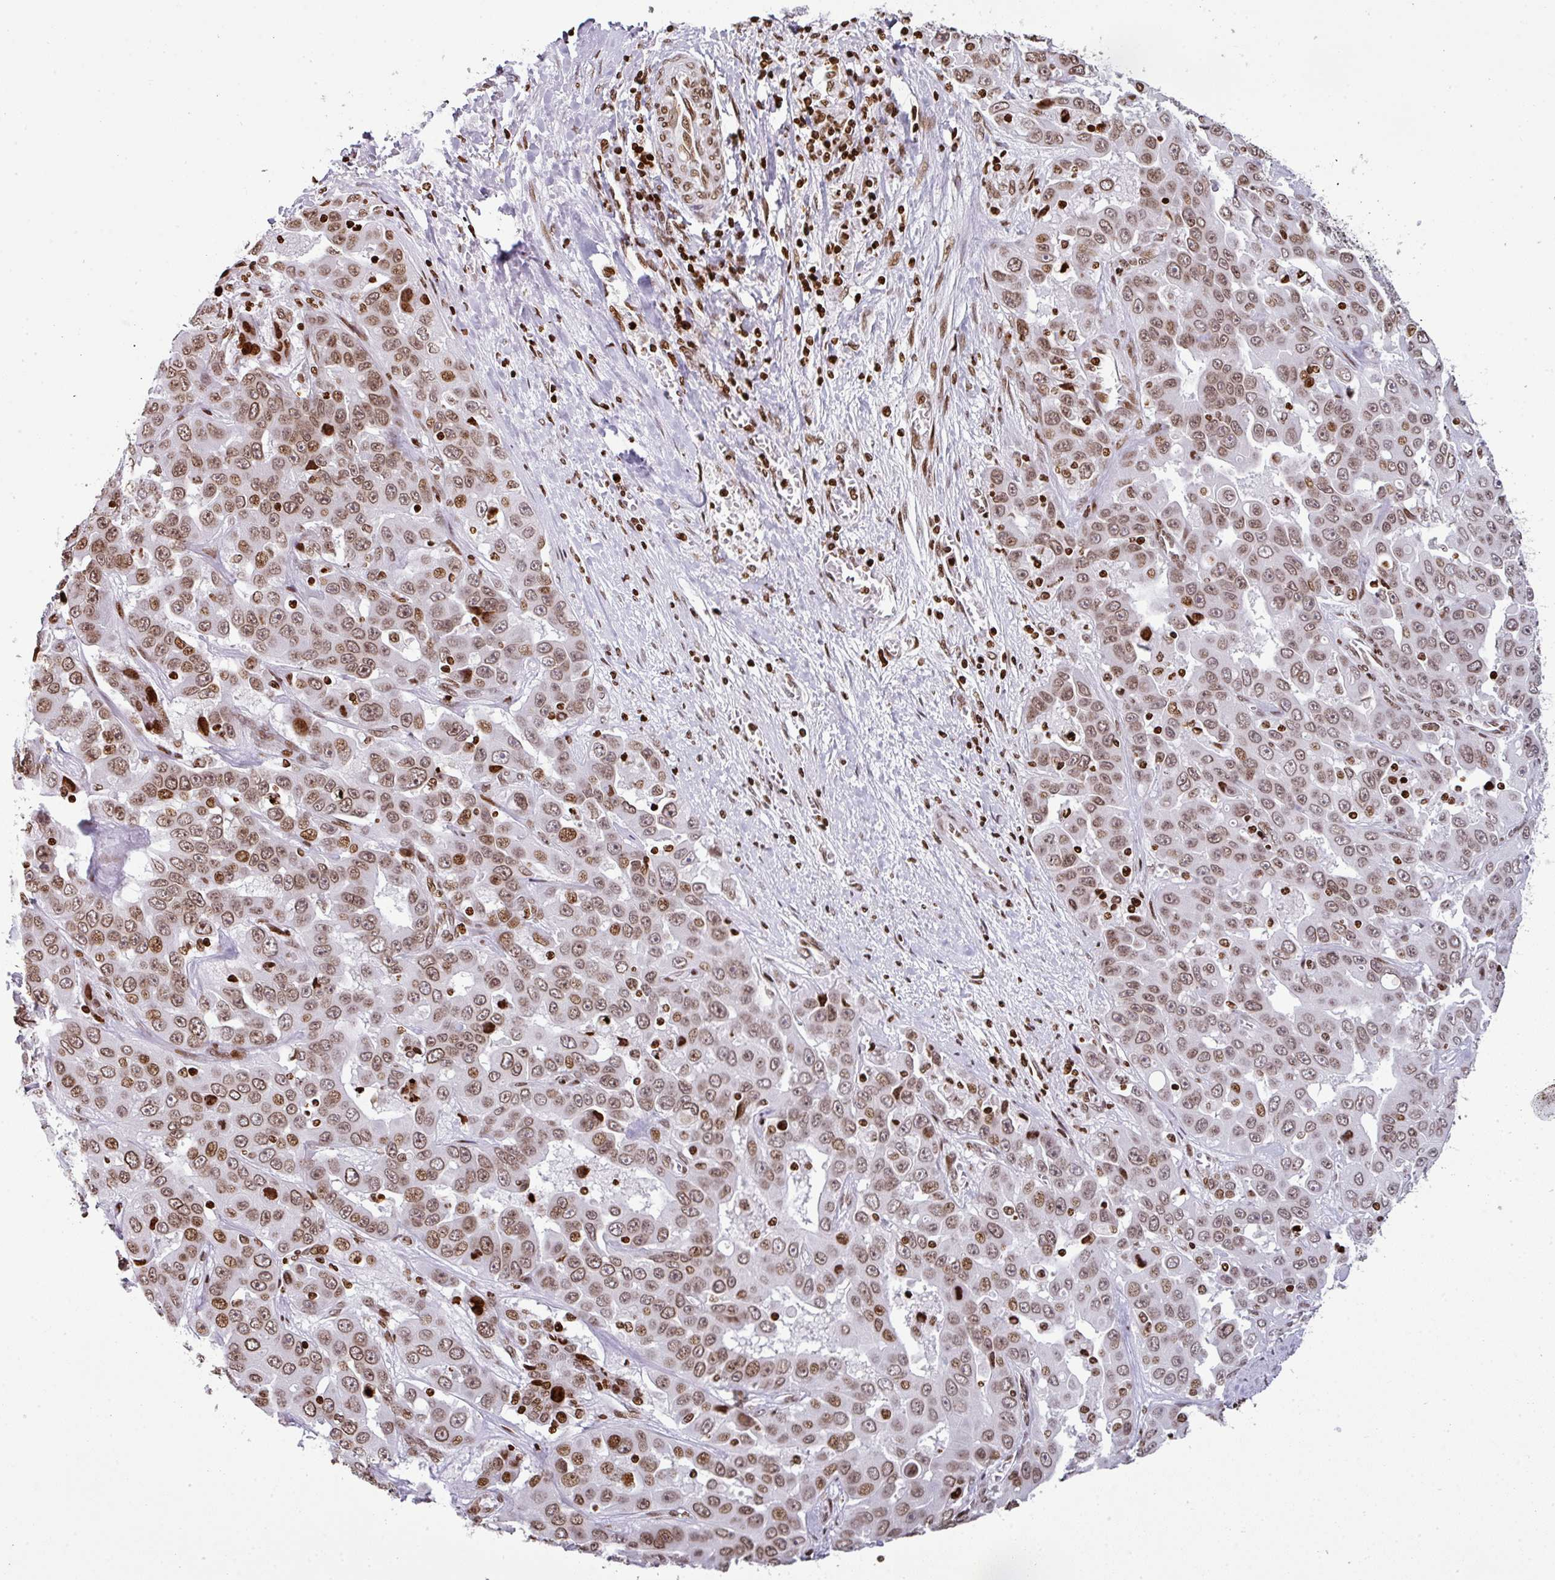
{"staining": {"intensity": "moderate", "quantity": ">75%", "location": "nuclear"}, "tissue": "liver cancer", "cell_type": "Tumor cells", "image_type": "cancer", "snomed": [{"axis": "morphology", "description": "Cholangiocarcinoma"}, {"axis": "topography", "description": "Liver"}], "caption": "A micrograph of liver cancer (cholangiocarcinoma) stained for a protein exhibits moderate nuclear brown staining in tumor cells. The protein is shown in brown color, while the nuclei are stained blue.", "gene": "RASL11A", "patient": {"sex": "female", "age": 52}}